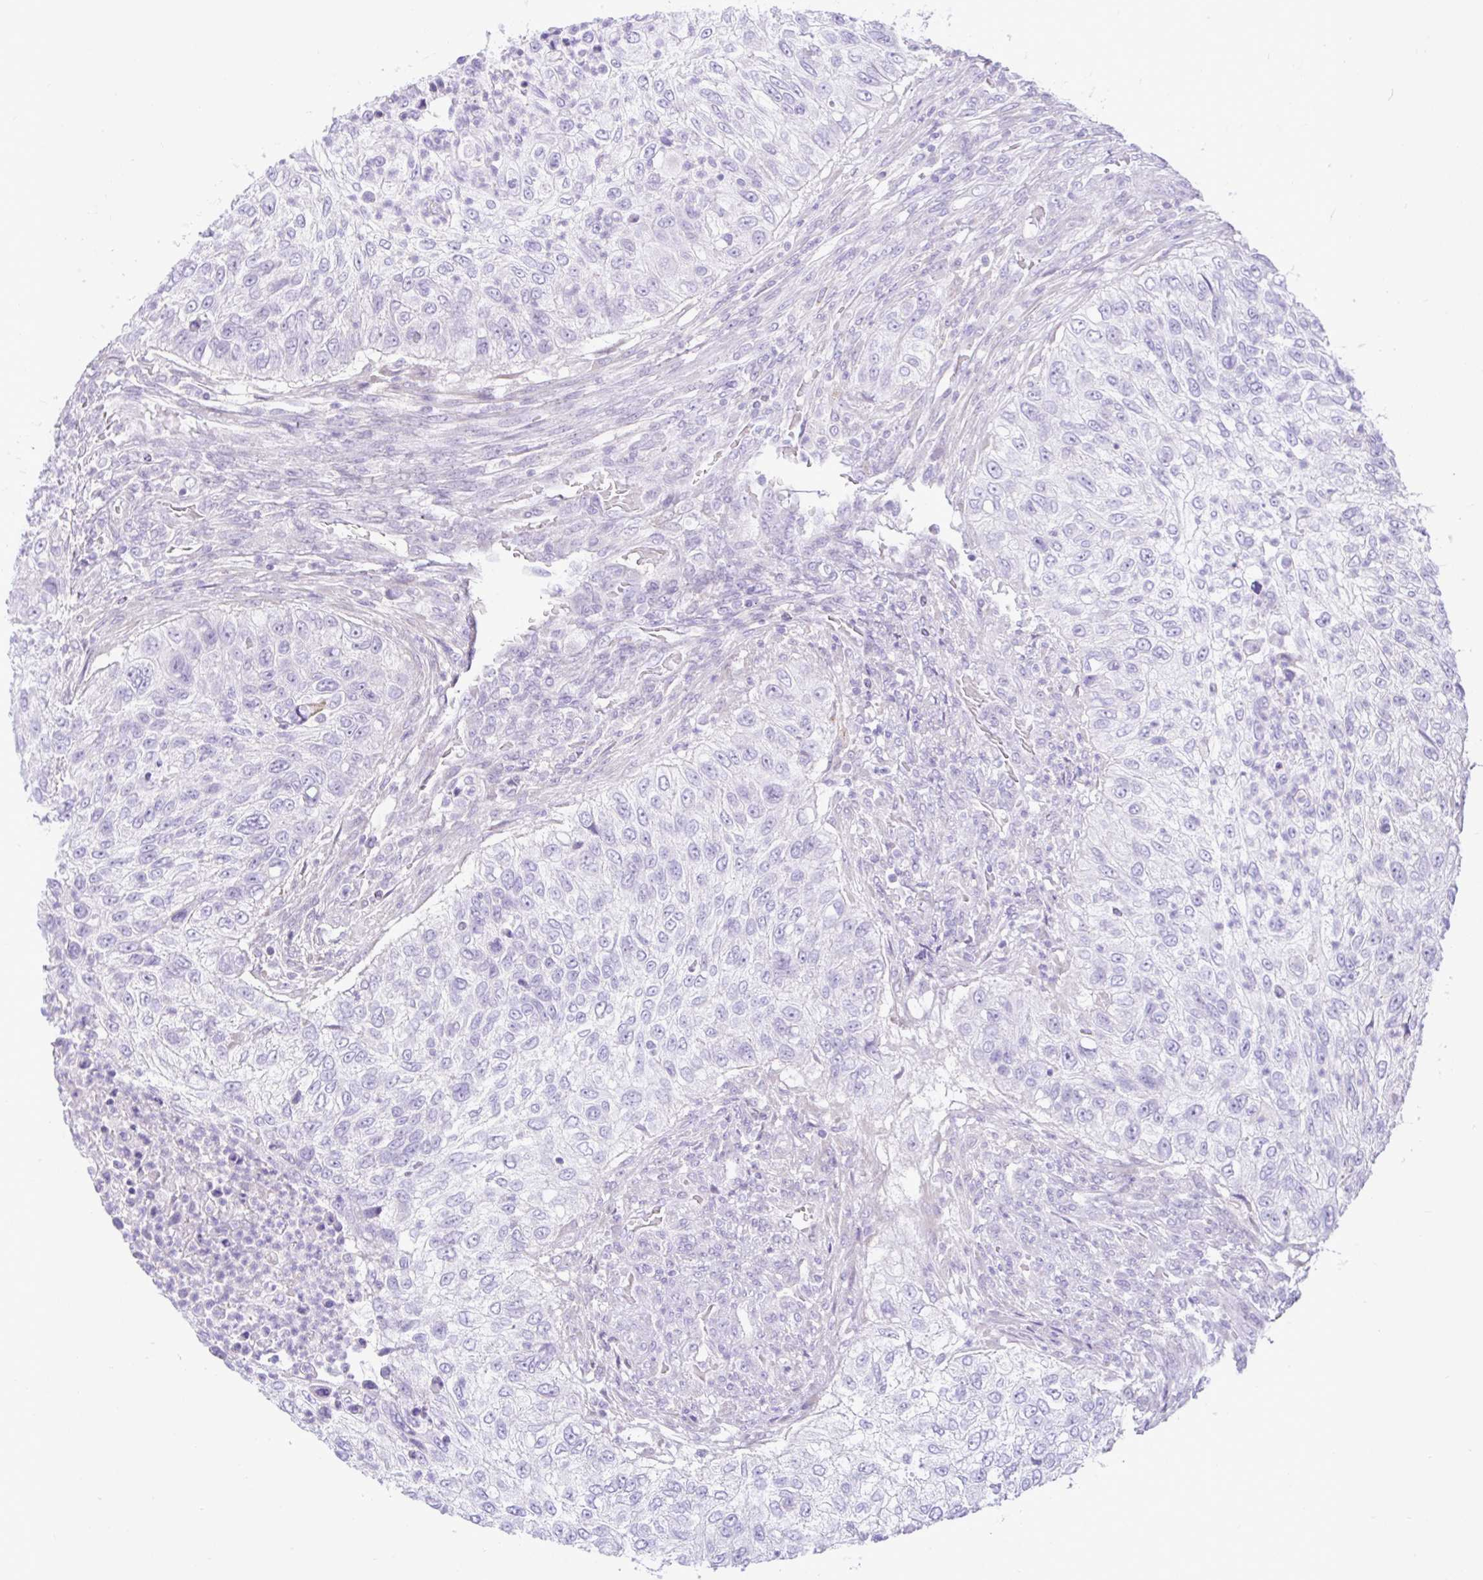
{"staining": {"intensity": "negative", "quantity": "none", "location": "none"}, "tissue": "urothelial cancer", "cell_type": "Tumor cells", "image_type": "cancer", "snomed": [{"axis": "morphology", "description": "Urothelial carcinoma, High grade"}, {"axis": "topography", "description": "Urinary bladder"}], "caption": "This is an immunohistochemistry (IHC) image of urothelial cancer. There is no positivity in tumor cells.", "gene": "ZNF101", "patient": {"sex": "female", "age": 60}}